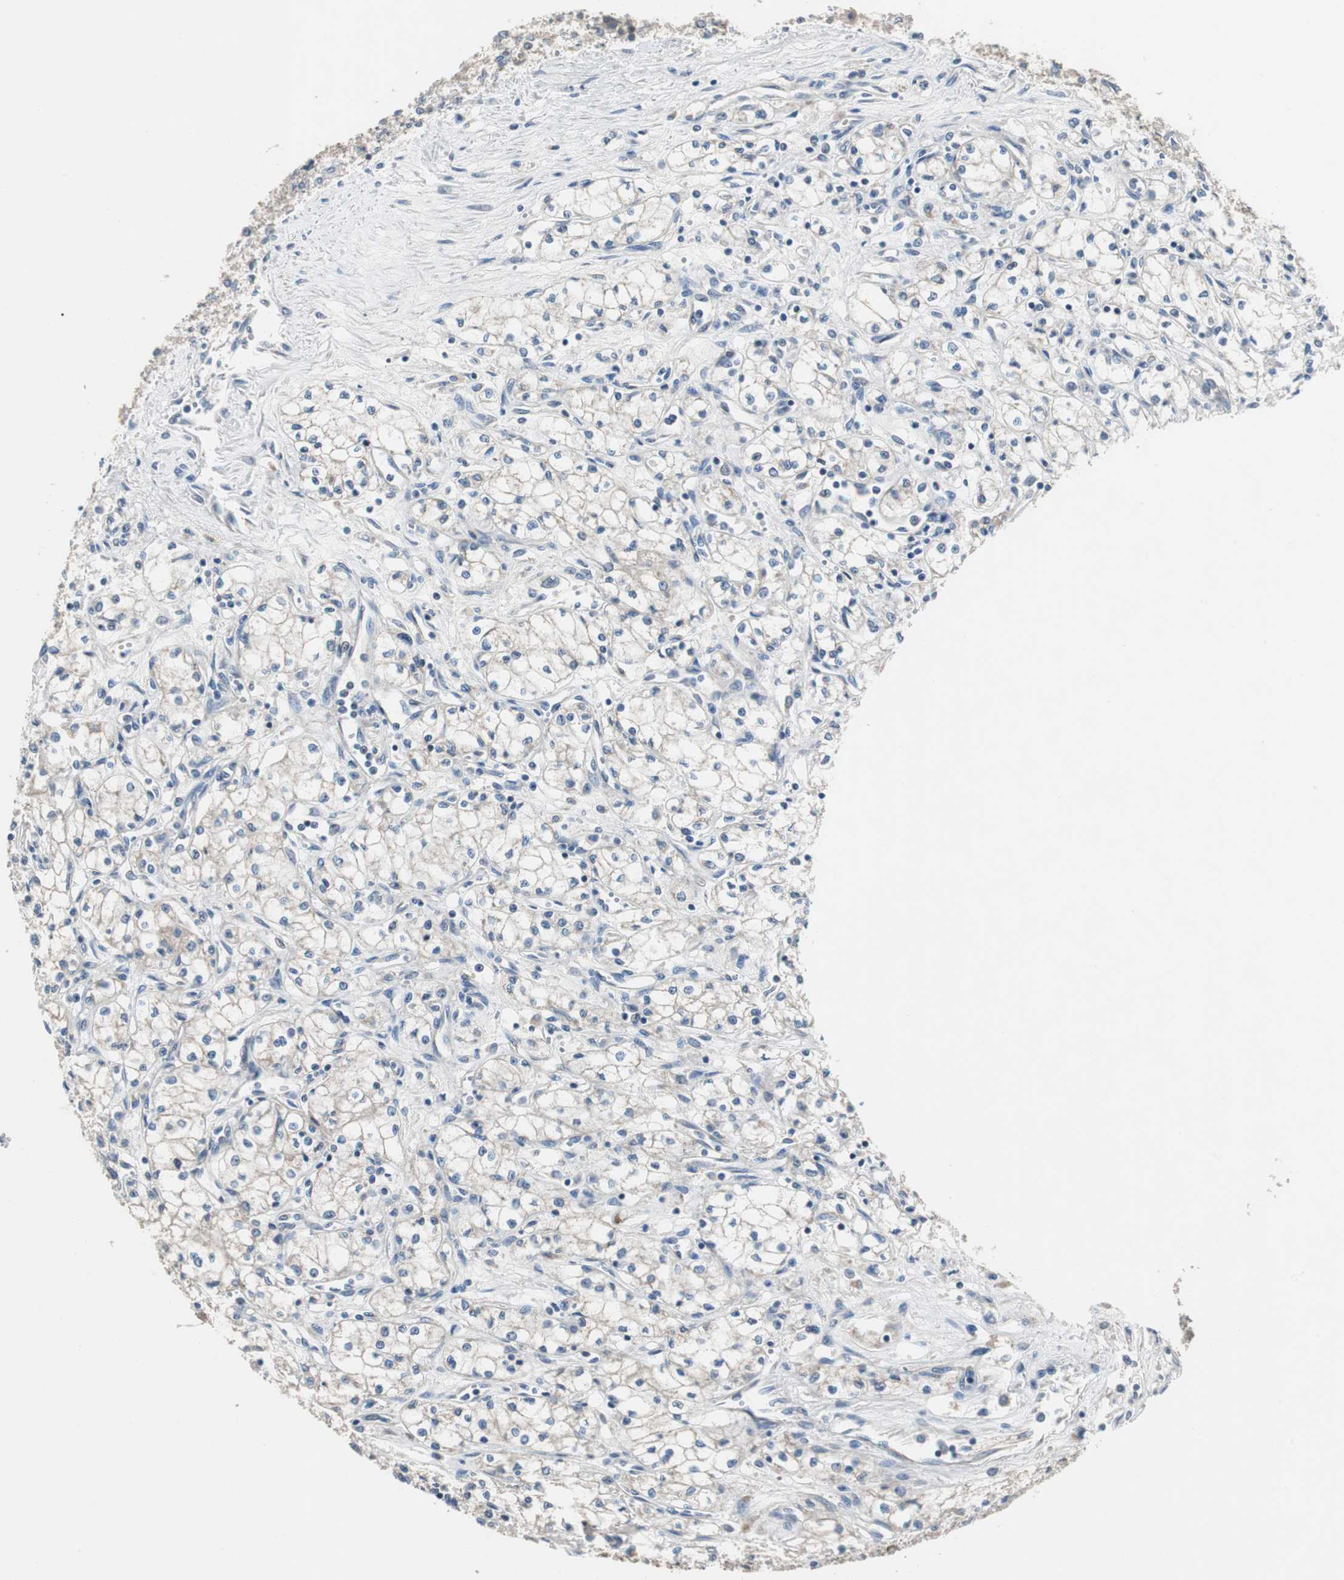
{"staining": {"intensity": "negative", "quantity": "none", "location": "none"}, "tissue": "renal cancer", "cell_type": "Tumor cells", "image_type": "cancer", "snomed": [{"axis": "morphology", "description": "Normal tissue, NOS"}, {"axis": "morphology", "description": "Adenocarcinoma, NOS"}, {"axis": "topography", "description": "Kidney"}], "caption": "Renal cancer stained for a protein using IHC shows no expression tumor cells.", "gene": "MYT1", "patient": {"sex": "male", "age": 59}}